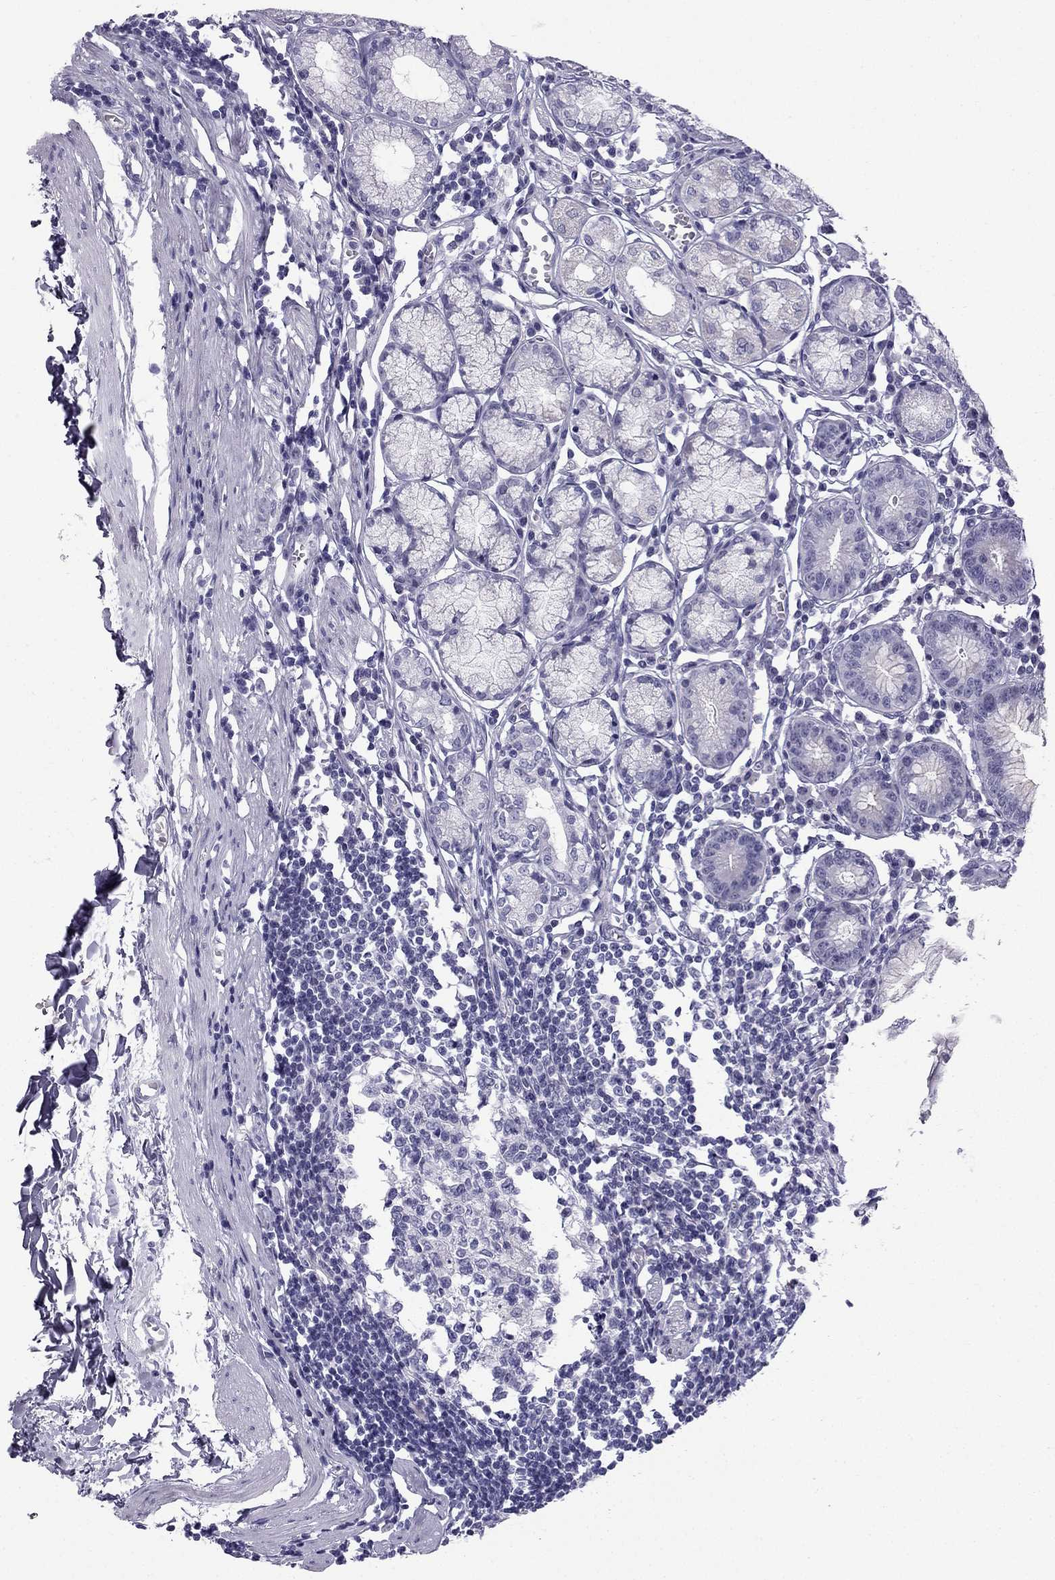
{"staining": {"intensity": "negative", "quantity": "none", "location": "none"}, "tissue": "stomach", "cell_type": "Glandular cells", "image_type": "normal", "snomed": [{"axis": "morphology", "description": "Normal tissue, NOS"}, {"axis": "topography", "description": "Stomach"}], "caption": "This is an immunohistochemistry (IHC) histopathology image of normal stomach. There is no staining in glandular cells.", "gene": "CFAP53", "patient": {"sex": "male", "age": 55}}